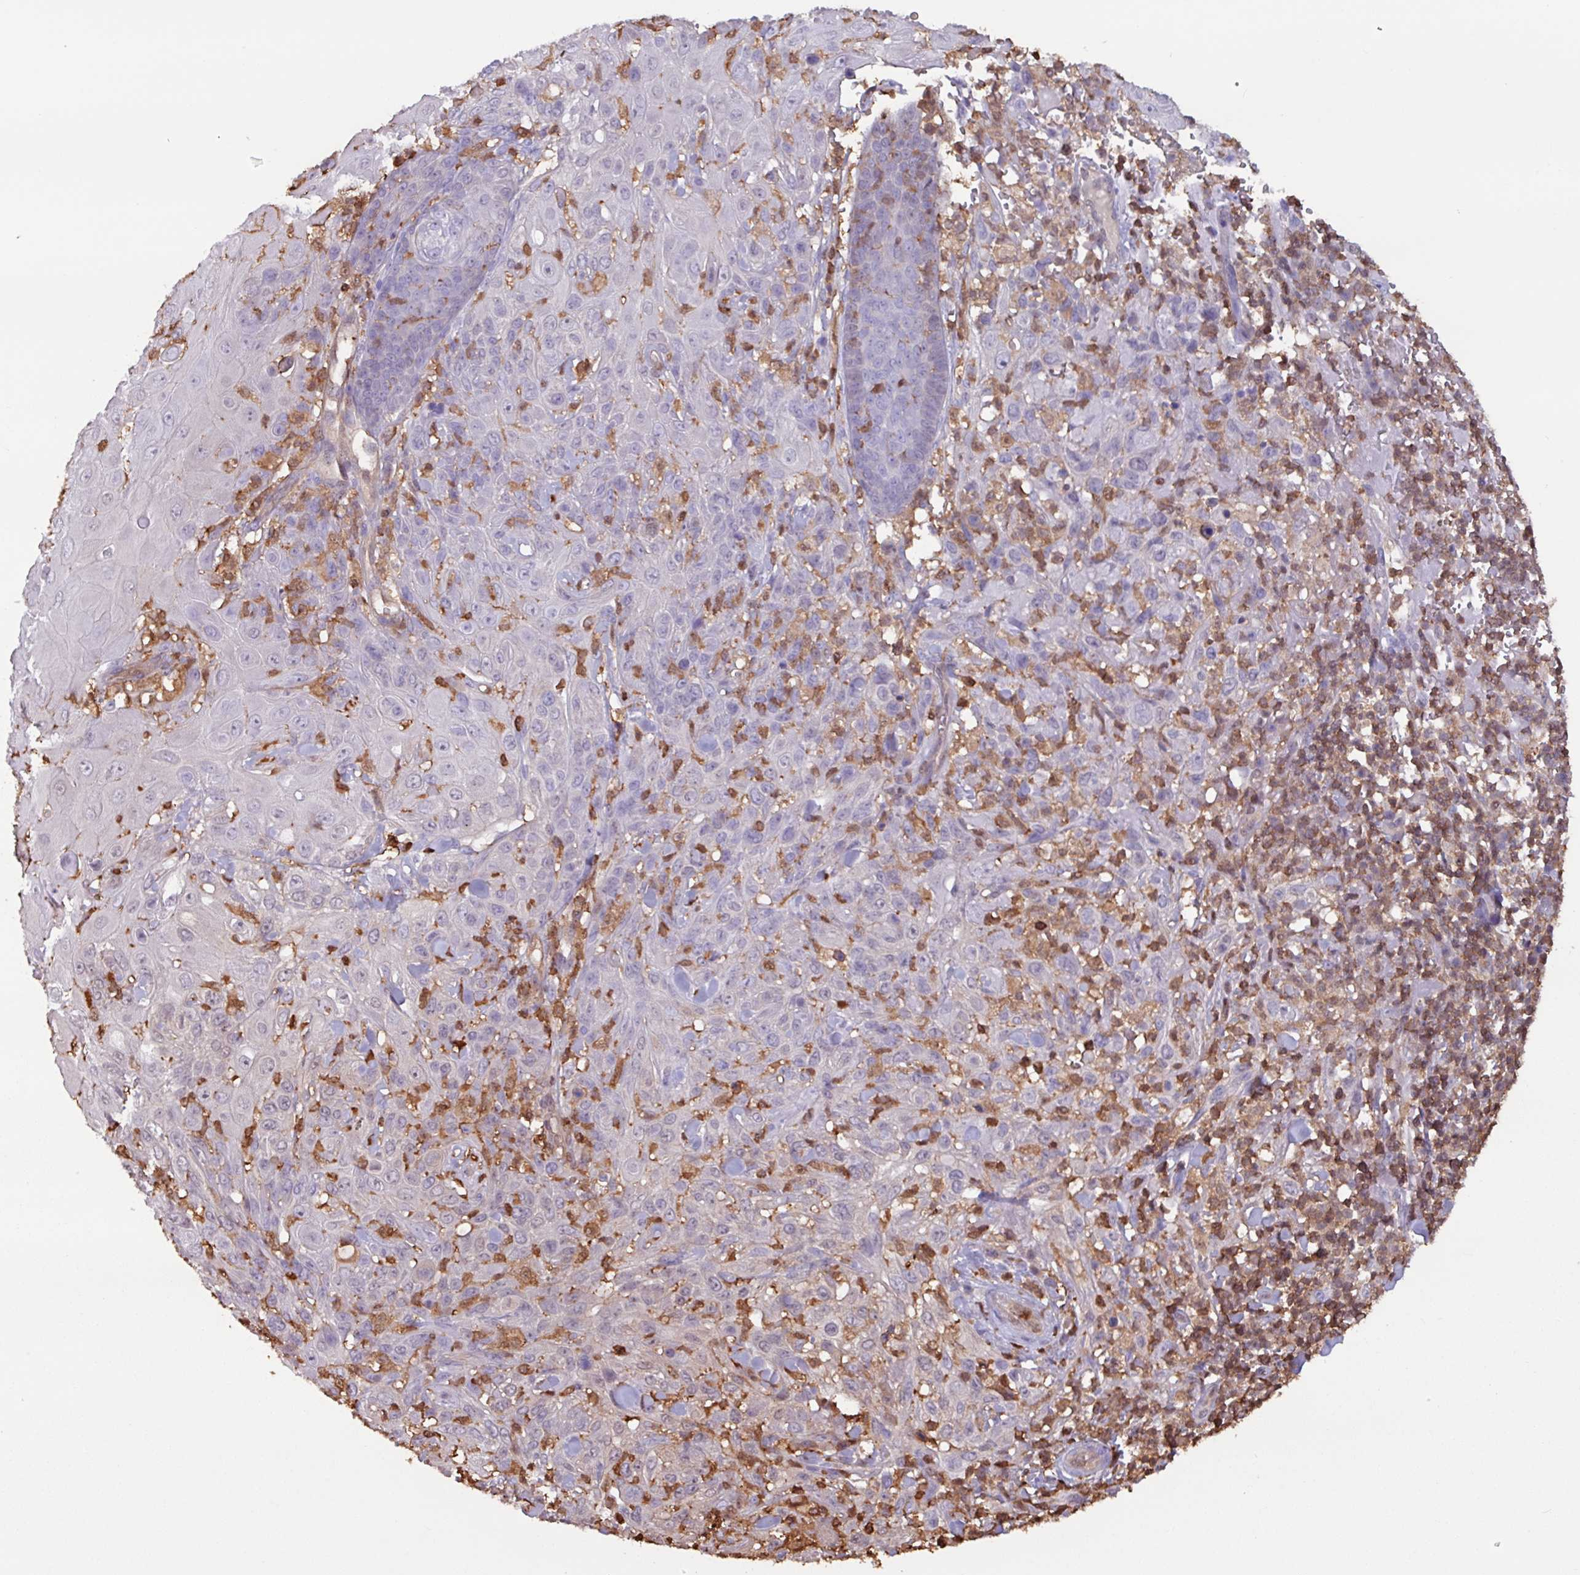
{"staining": {"intensity": "negative", "quantity": "none", "location": "none"}, "tissue": "skin cancer", "cell_type": "Tumor cells", "image_type": "cancer", "snomed": [{"axis": "morphology", "description": "Normal tissue, NOS"}, {"axis": "morphology", "description": "Squamous cell carcinoma, NOS"}, {"axis": "topography", "description": "Skin"}, {"axis": "topography", "description": "Cartilage tissue"}], "caption": "The IHC histopathology image has no significant positivity in tumor cells of skin squamous cell carcinoma tissue.", "gene": "ARHGDIB", "patient": {"sex": "female", "age": 79}}